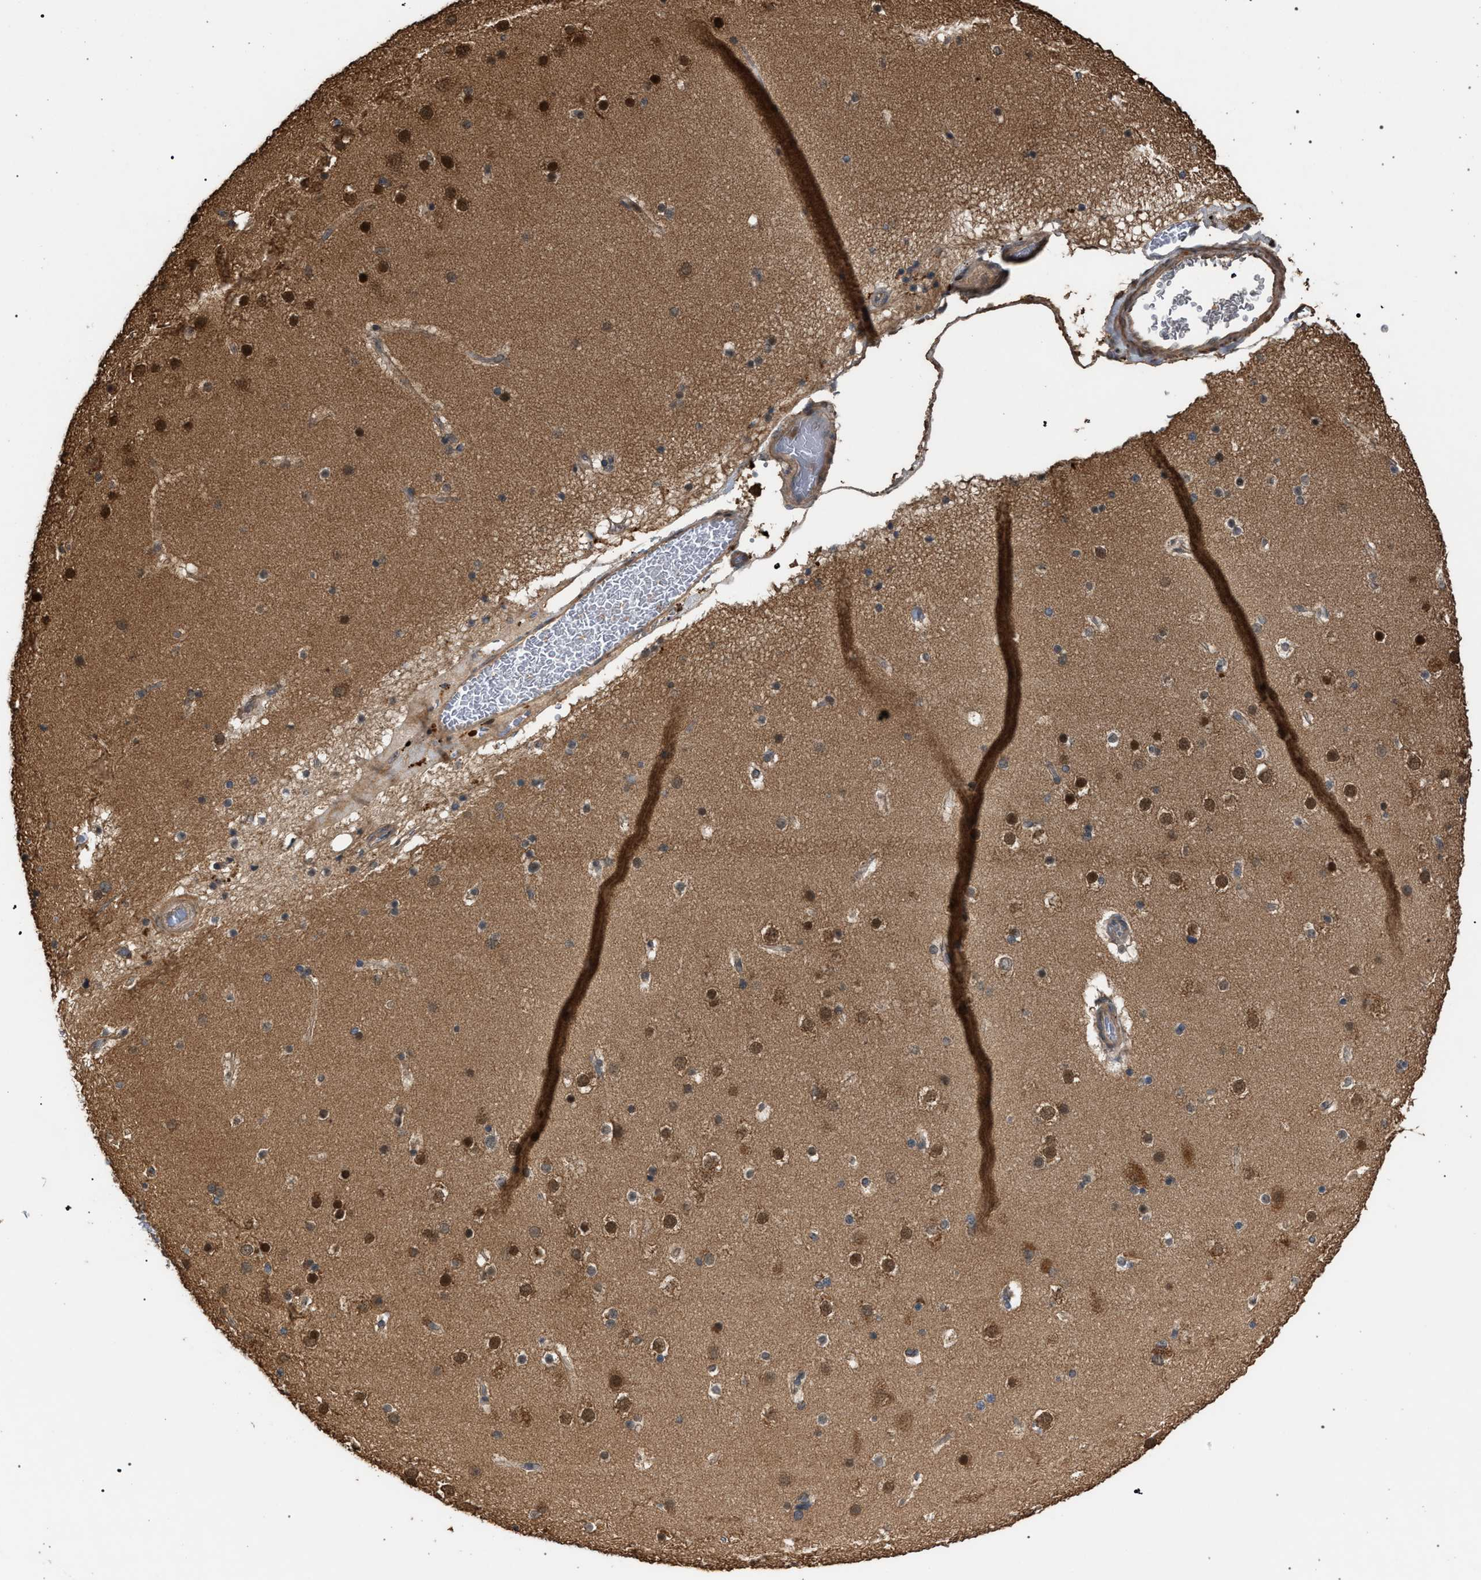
{"staining": {"intensity": "moderate", "quantity": "25%-75%", "location": "cytoplasmic/membranous"}, "tissue": "cerebral cortex", "cell_type": "Endothelial cells", "image_type": "normal", "snomed": [{"axis": "morphology", "description": "Normal tissue, NOS"}, {"axis": "topography", "description": "Cerebral cortex"}], "caption": "Immunohistochemical staining of benign human cerebral cortex reveals 25%-75% levels of moderate cytoplasmic/membranous protein staining in about 25%-75% of endothelial cells. Nuclei are stained in blue.", "gene": "NAA35", "patient": {"sex": "male", "age": 57}}